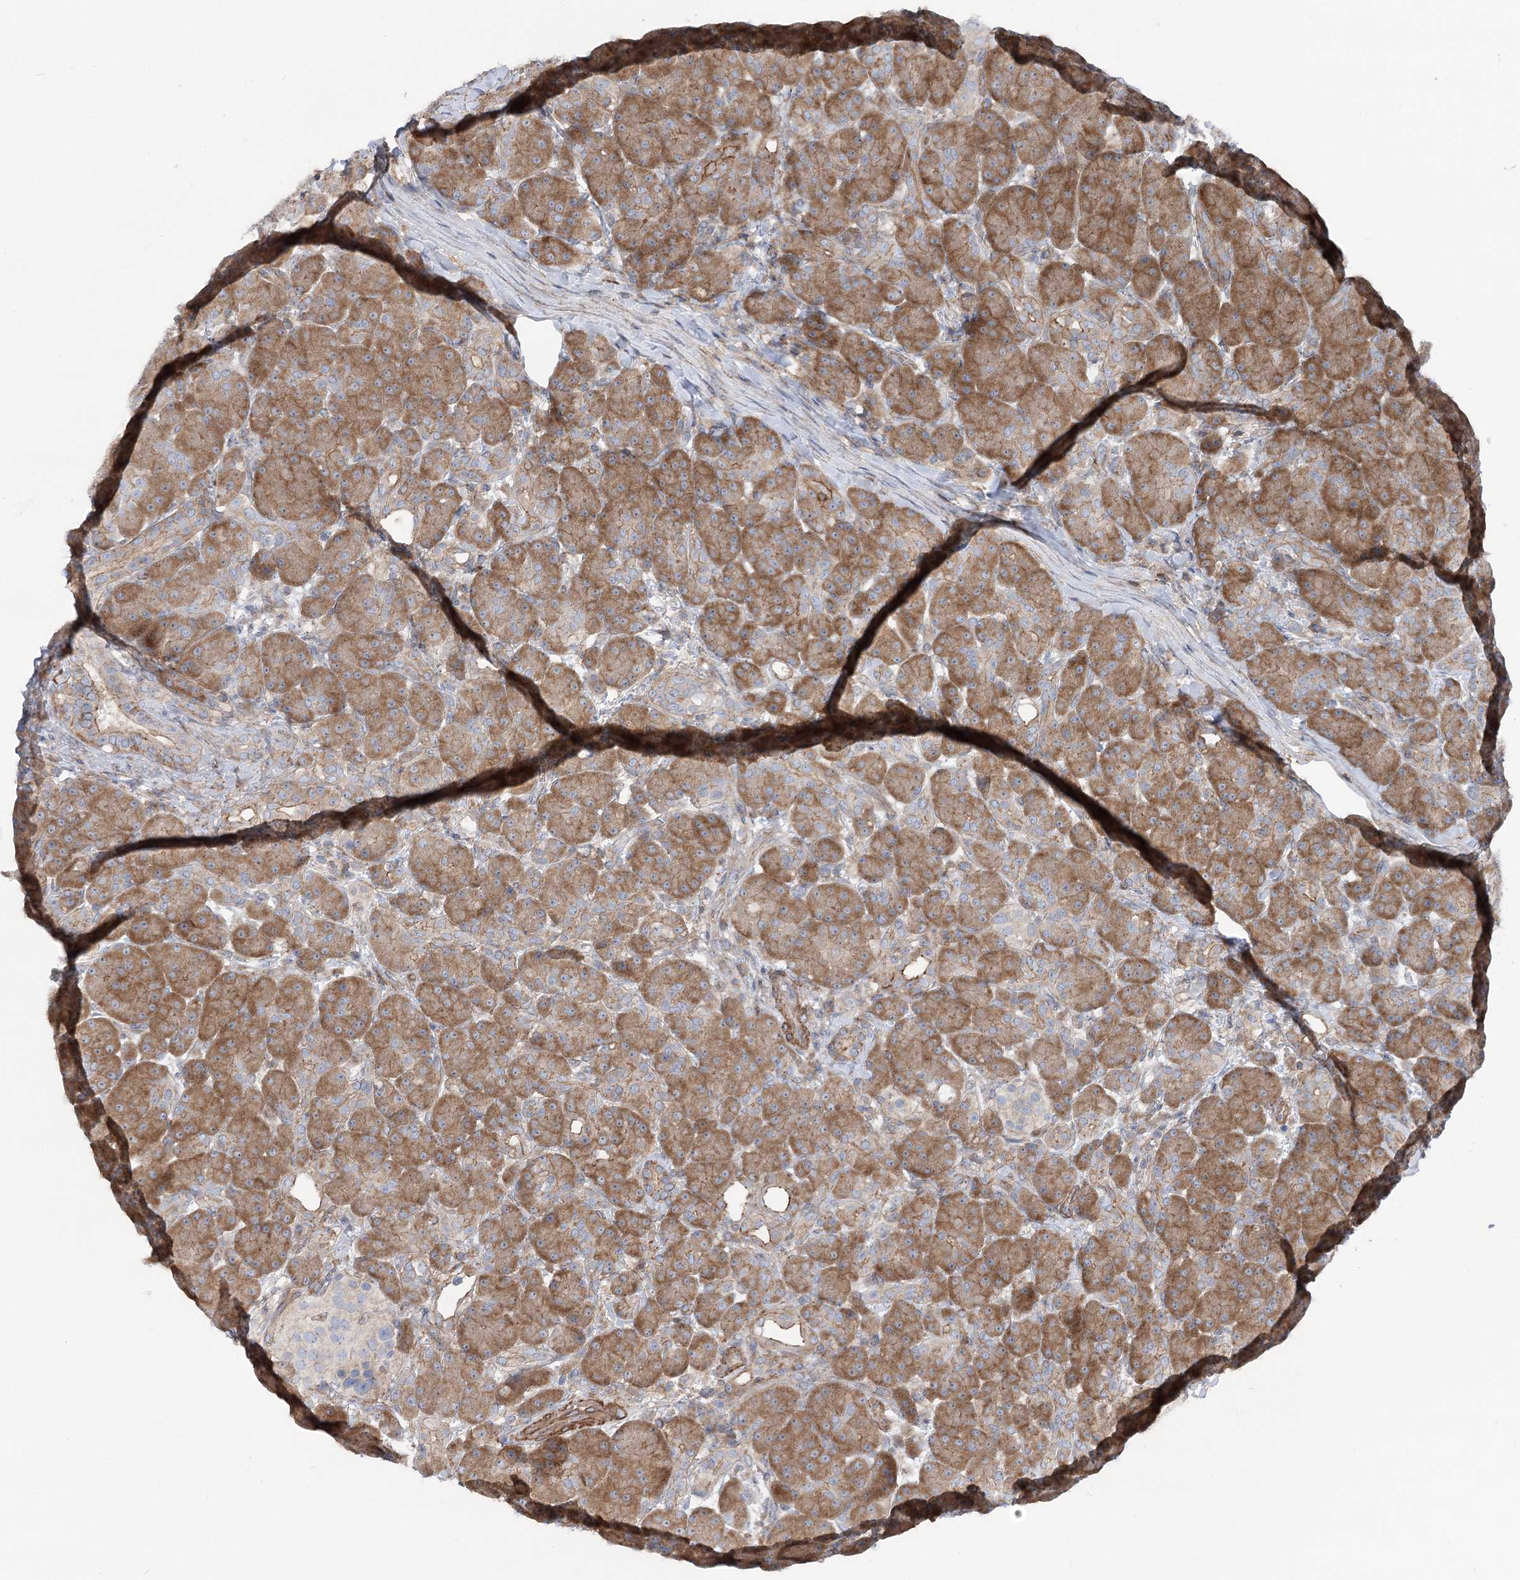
{"staining": {"intensity": "moderate", "quantity": ">75%", "location": "cytoplasmic/membranous"}, "tissue": "pancreas", "cell_type": "Exocrine glandular cells", "image_type": "normal", "snomed": [{"axis": "morphology", "description": "Normal tissue, NOS"}, {"axis": "topography", "description": "Pancreas"}], "caption": "Pancreas stained with a brown dye shows moderate cytoplasmic/membranous positive staining in about >75% of exocrine glandular cells.", "gene": "LARP1B", "patient": {"sex": "male", "age": 63}}